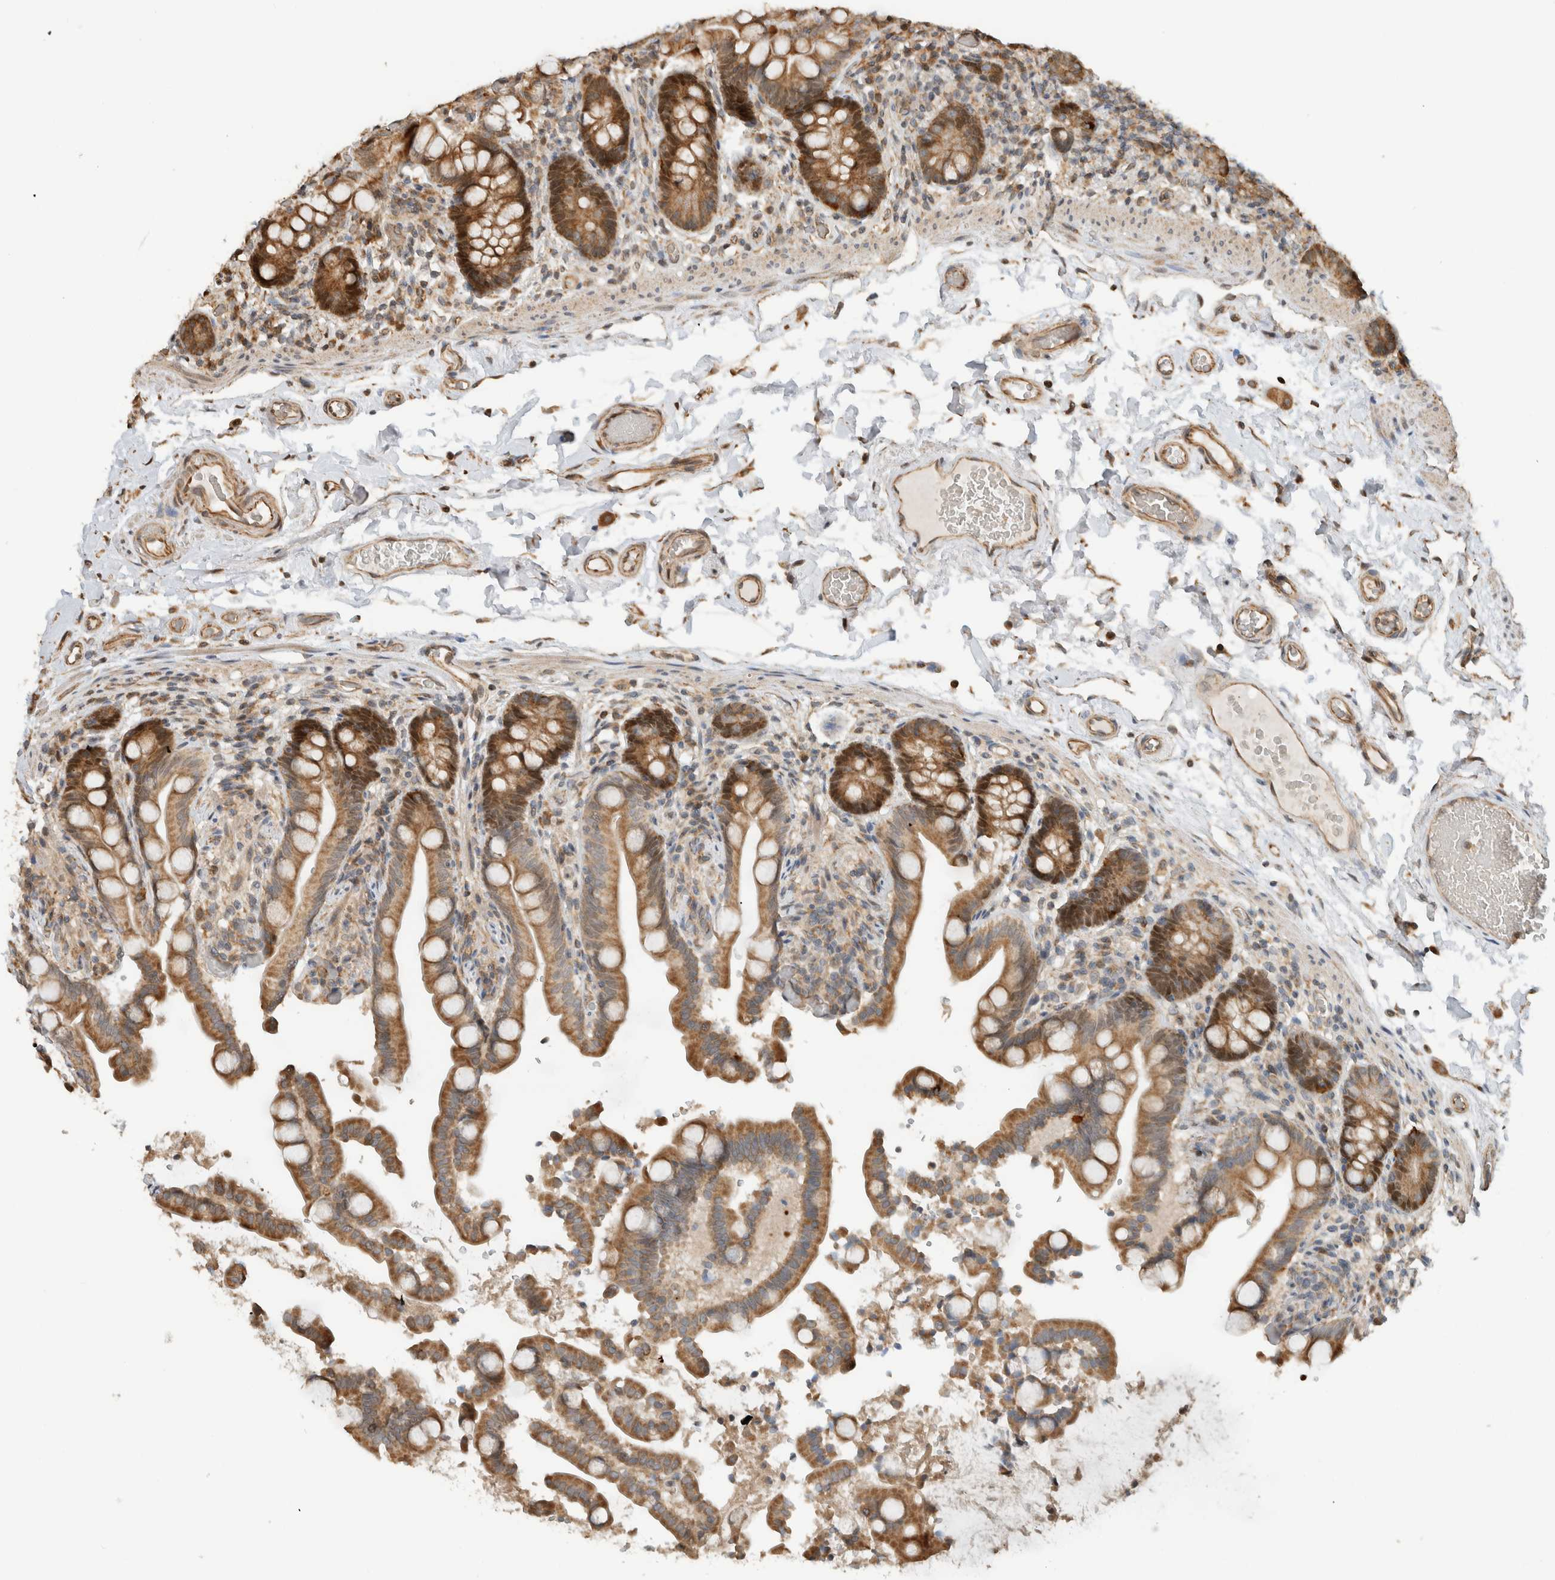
{"staining": {"intensity": "moderate", "quantity": ">75%", "location": "cytoplasmic/membranous"}, "tissue": "colon", "cell_type": "Endothelial cells", "image_type": "normal", "snomed": [{"axis": "morphology", "description": "Normal tissue, NOS"}, {"axis": "topography", "description": "Smooth muscle"}, {"axis": "topography", "description": "Colon"}], "caption": "Immunohistochemical staining of benign colon shows medium levels of moderate cytoplasmic/membranous staining in about >75% of endothelial cells. Nuclei are stained in blue.", "gene": "GINS4", "patient": {"sex": "male", "age": 73}}